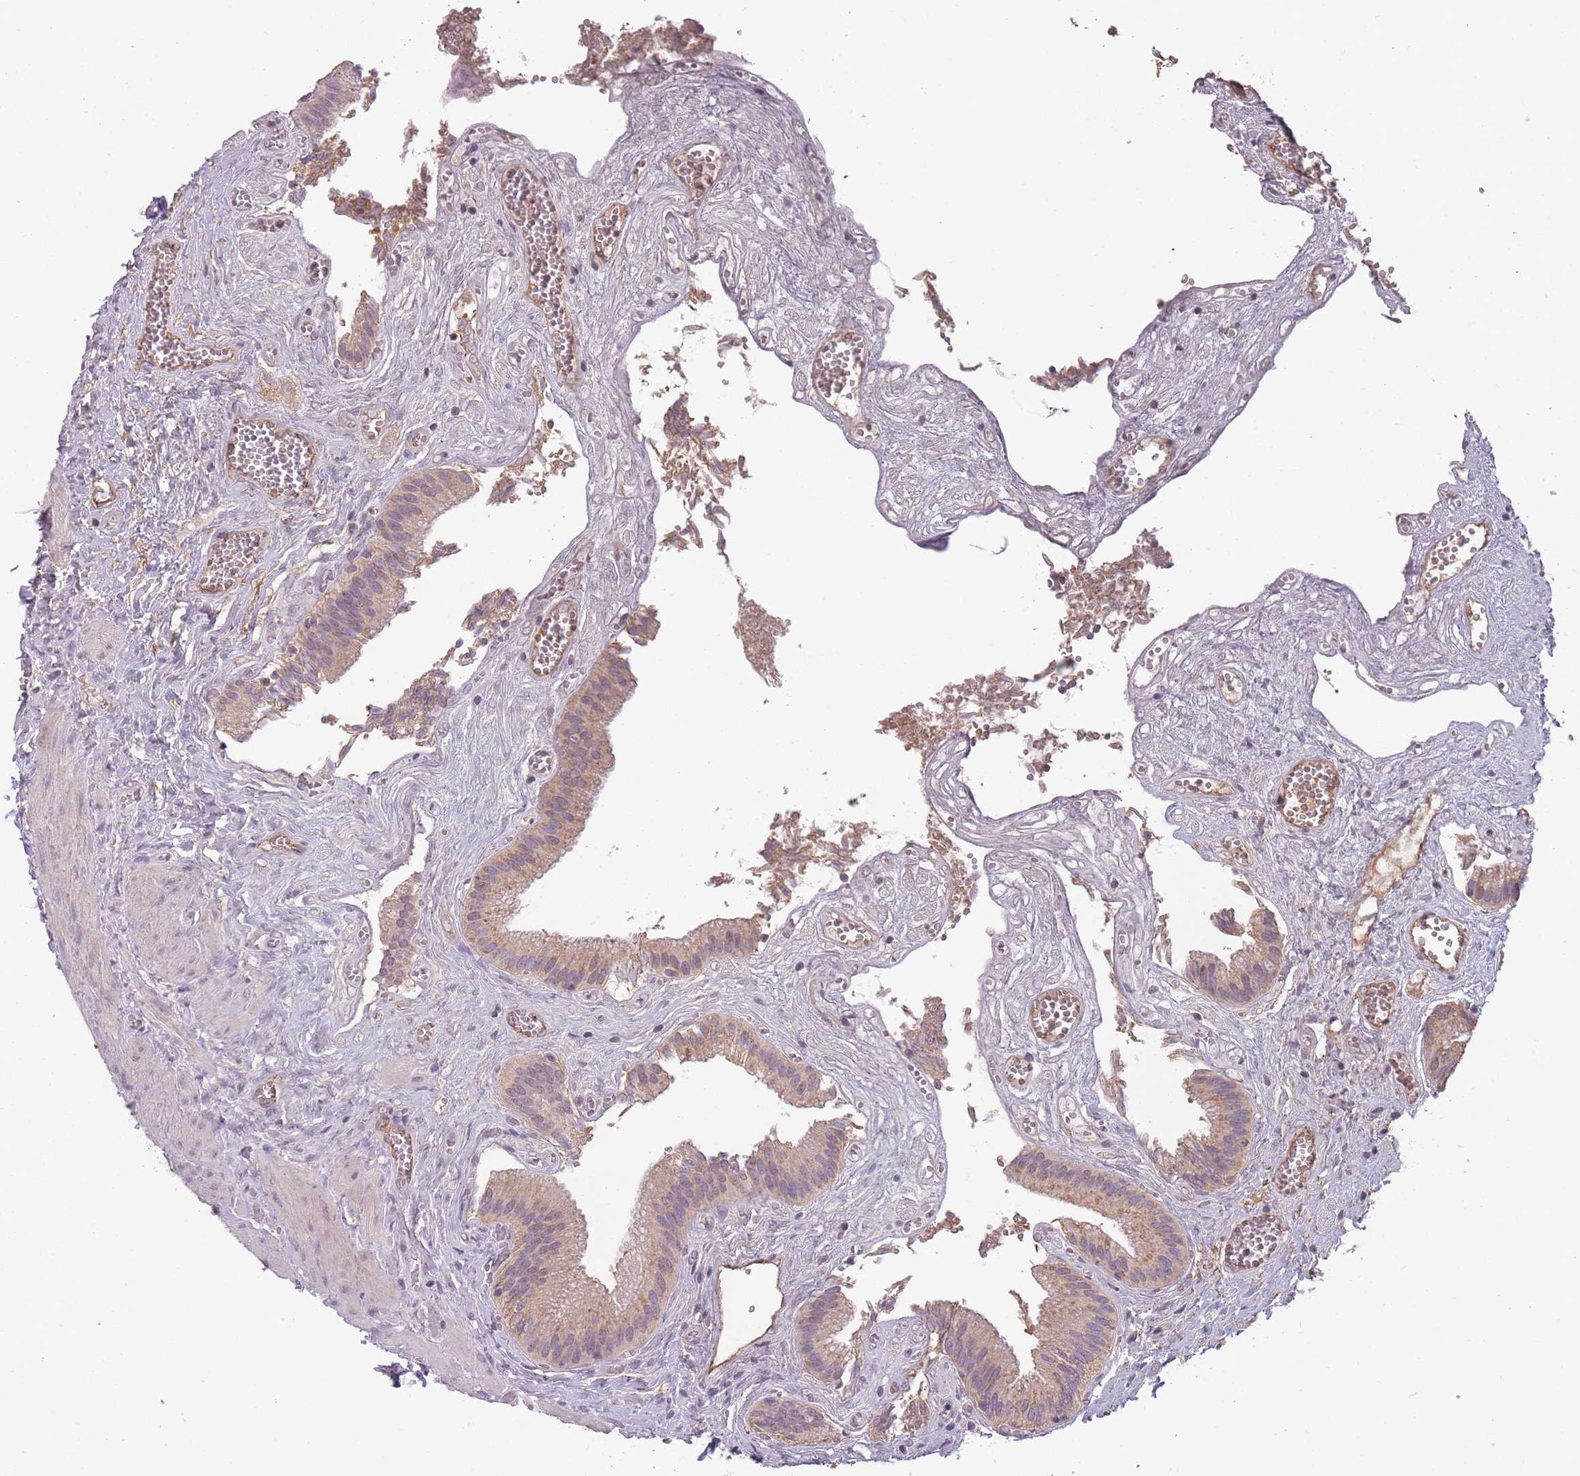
{"staining": {"intensity": "moderate", "quantity": ">75%", "location": "cytoplasmic/membranous"}, "tissue": "gallbladder", "cell_type": "Glandular cells", "image_type": "normal", "snomed": [{"axis": "morphology", "description": "Normal tissue, NOS"}, {"axis": "topography", "description": "Gallbladder"}, {"axis": "topography", "description": "Peripheral nerve tissue"}], "caption": "A brown stain labels moderate cytoplasmic/membranous positivity of a protein in glandular cells of benign gallbladder. (Brightfield microscopy of DAB IHC at high magnification).", "gene": "SANBR", "patient": {"sex": "male", "age": 17}}